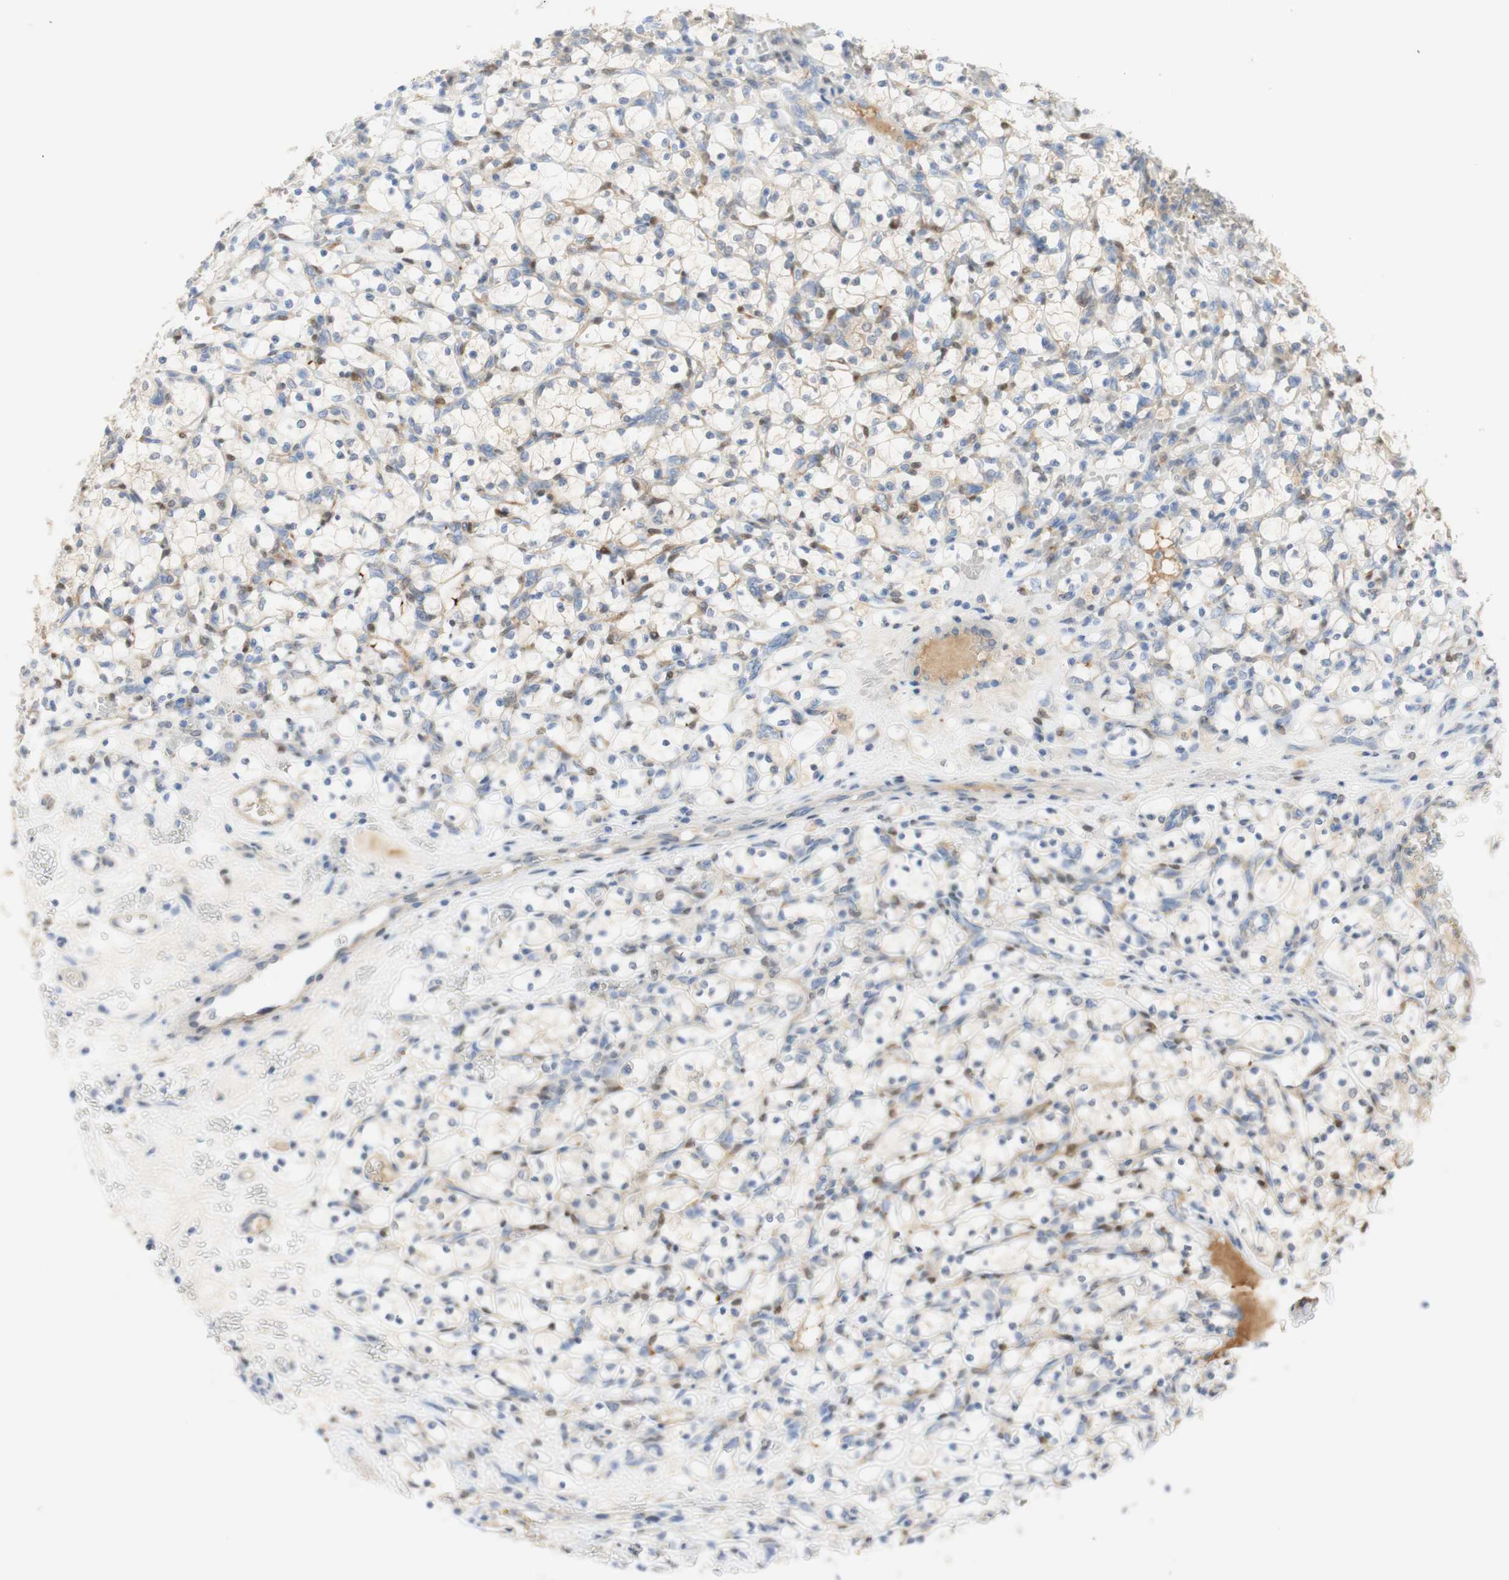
{"staining": {"intensity": "negative", "quantity": "none", "location": "none"}, "tissue": "renal cancer", "cell_type": "Tumor cells", "image_type": "cancer", "snomed": [{"axis": "morphology", "description": "Adenocarcinoma, NOS"}, {"axis": "topography", "description": "Kidney"}], "caption": "A high-resolution photomicrograph shows immunohistochemistry (IHC) staining of renal cancer (adenocarcinoma), which displays no significant staining in tumor cells.", "gene": "SELENBP1", "patient": {"sex": "female", "age": 69}}